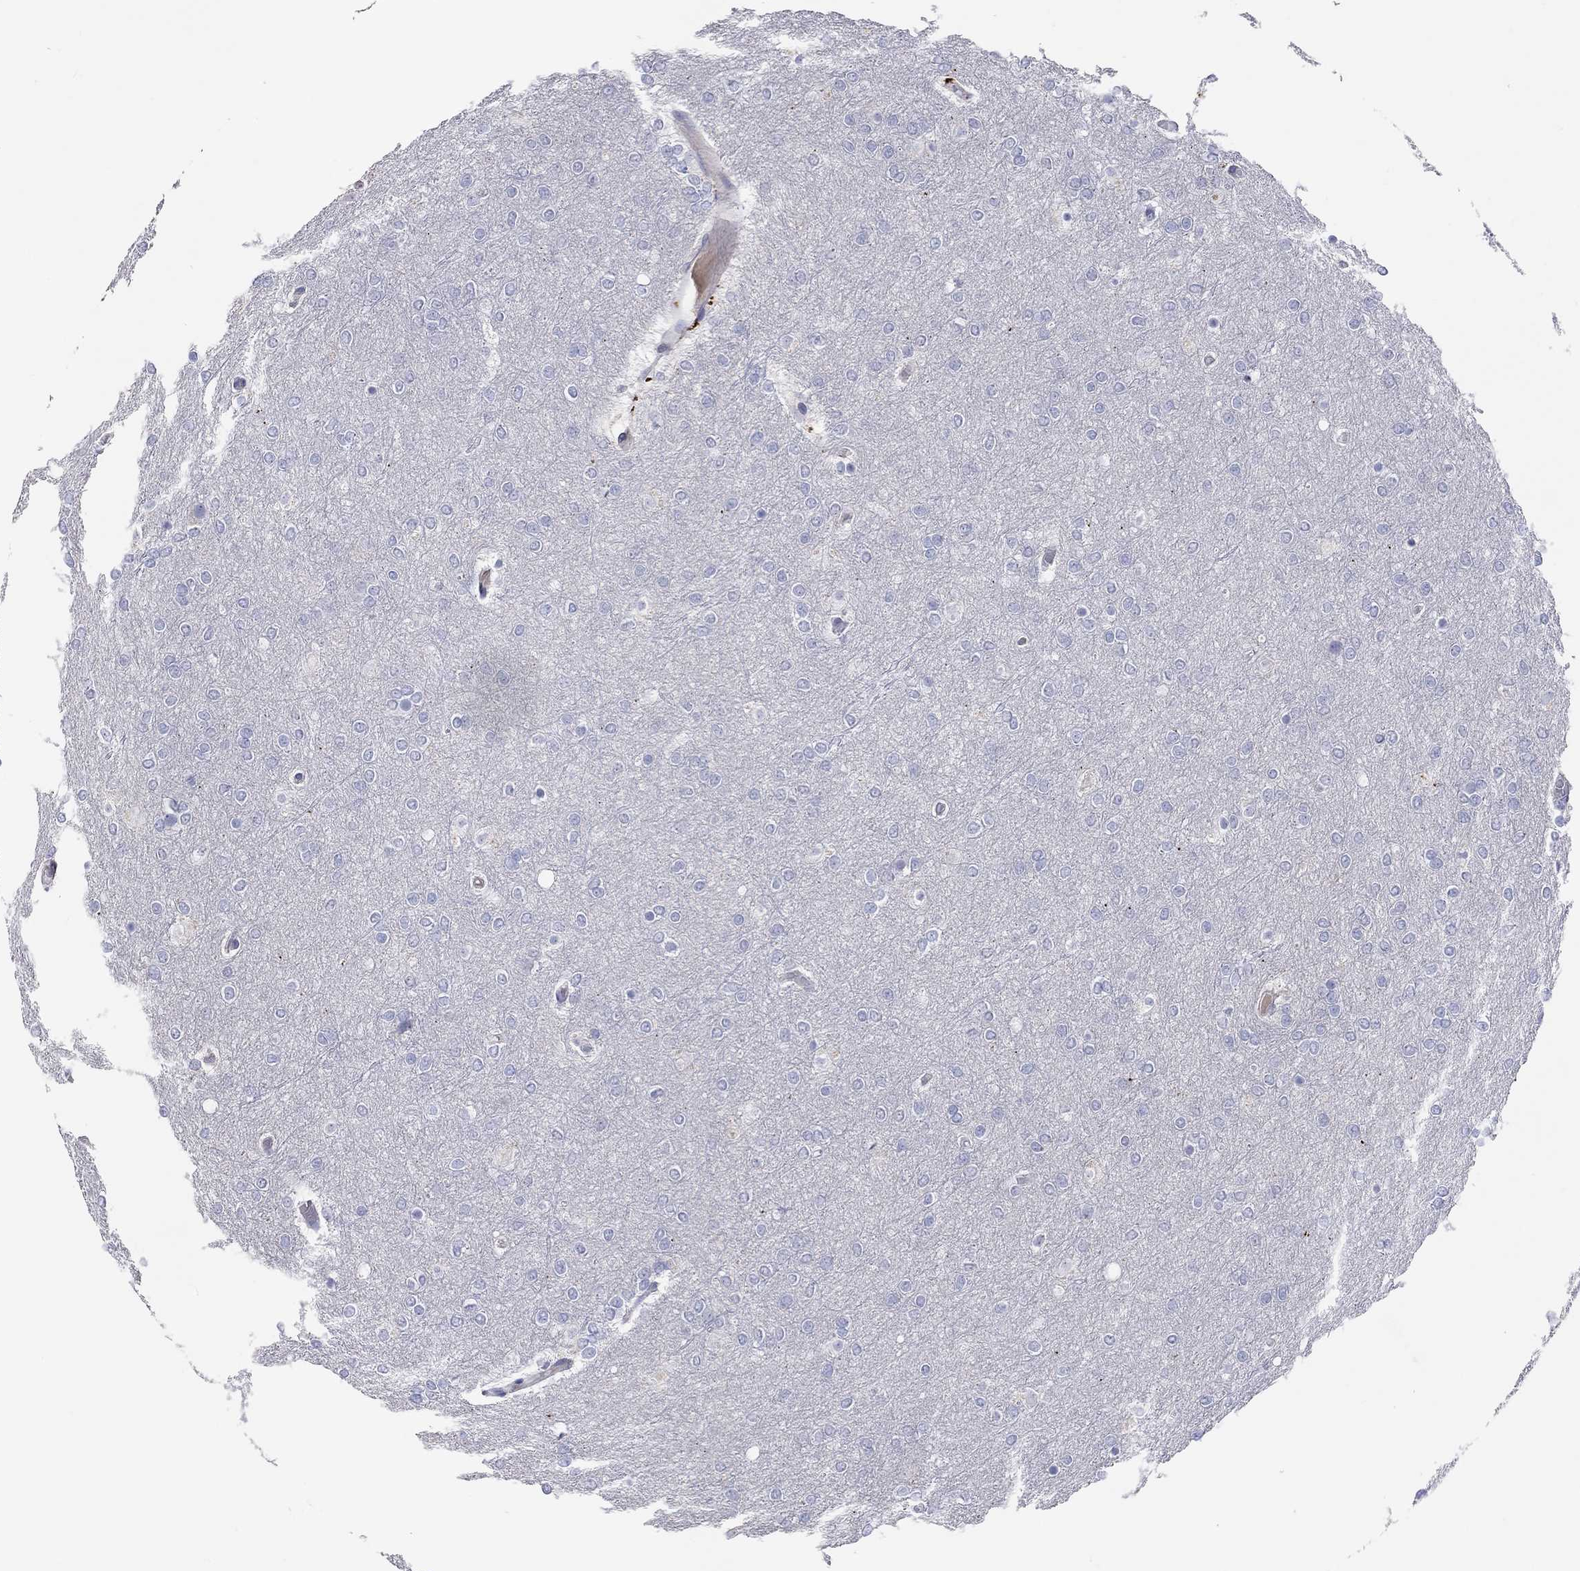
{"staining": {"intensity": "negative", "quantity": "none", "location": "none"}, "tissue": "glioma", "cell_type": "Tumor cells", "image_type": "cancer", "snomed": [{"axis": "morphology", "description": "Glioma, malignant, High grade"}, {"axis": "topography", "description": "Brain"}], "caption": "Tumor cells show no significant expression in glioma.", "gene": "ST7L", "patient": {"sex": "female", "age": 61}}